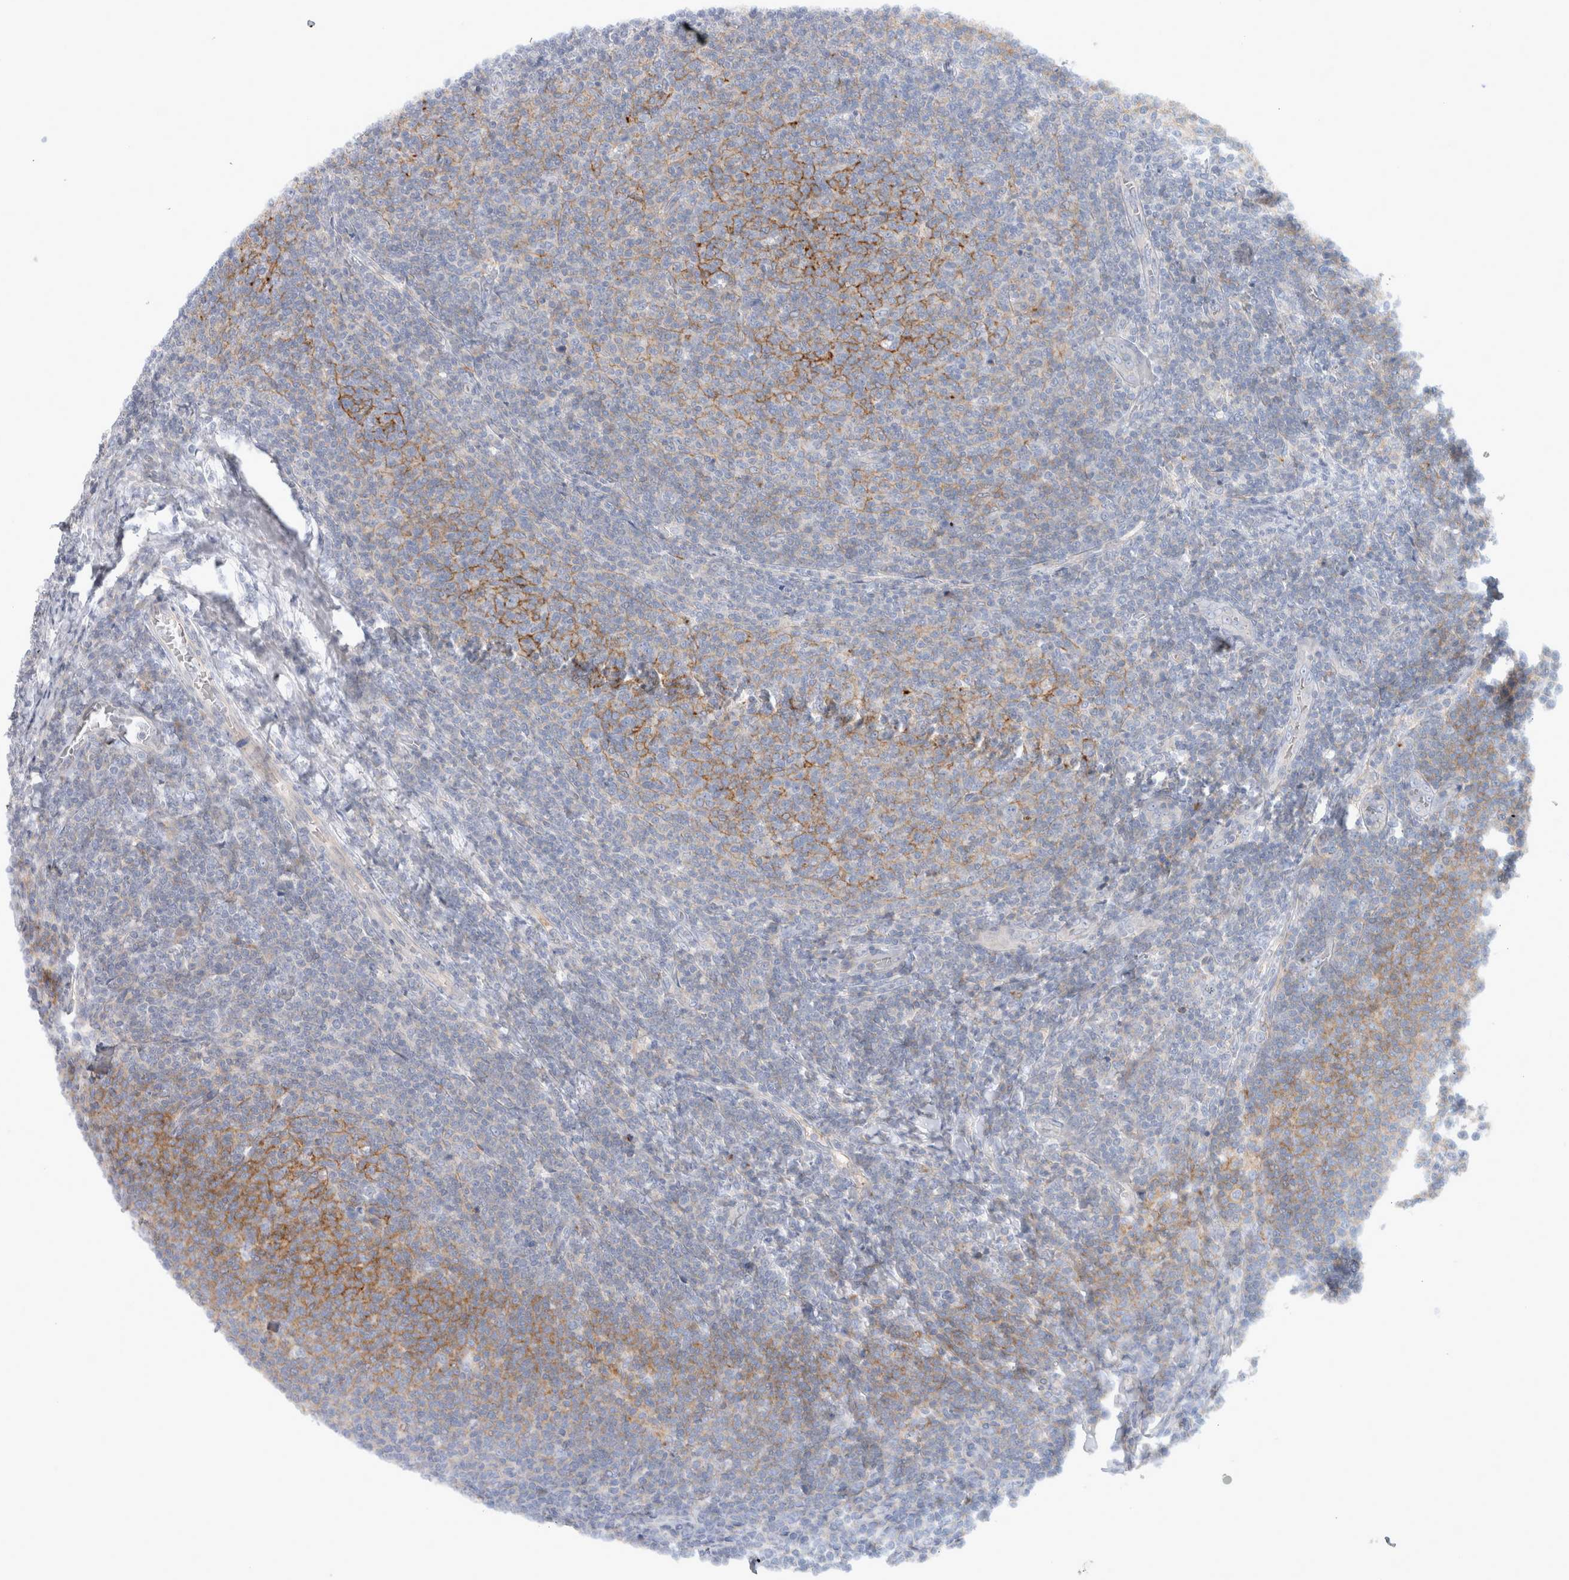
{"staining": {"intensity": "weak", "quantity": "<25%", "location": "cytoplasmic/membranous"}, "tissue": "lymphoma", "cell_type": "Tumor cells", "image_type": "cancer", "snomed": [{"axis": "morphology", "description": "Malignant lymphoma, non-Hodgkin's type, Low grade"}, {"axis": "topography", "description": "Lymph node"}], "caption": "Tumor cells are negative for brown protein staining in lymphoma.", "gene": "CD55", "patient": {"sex": "male", "age": 66}}